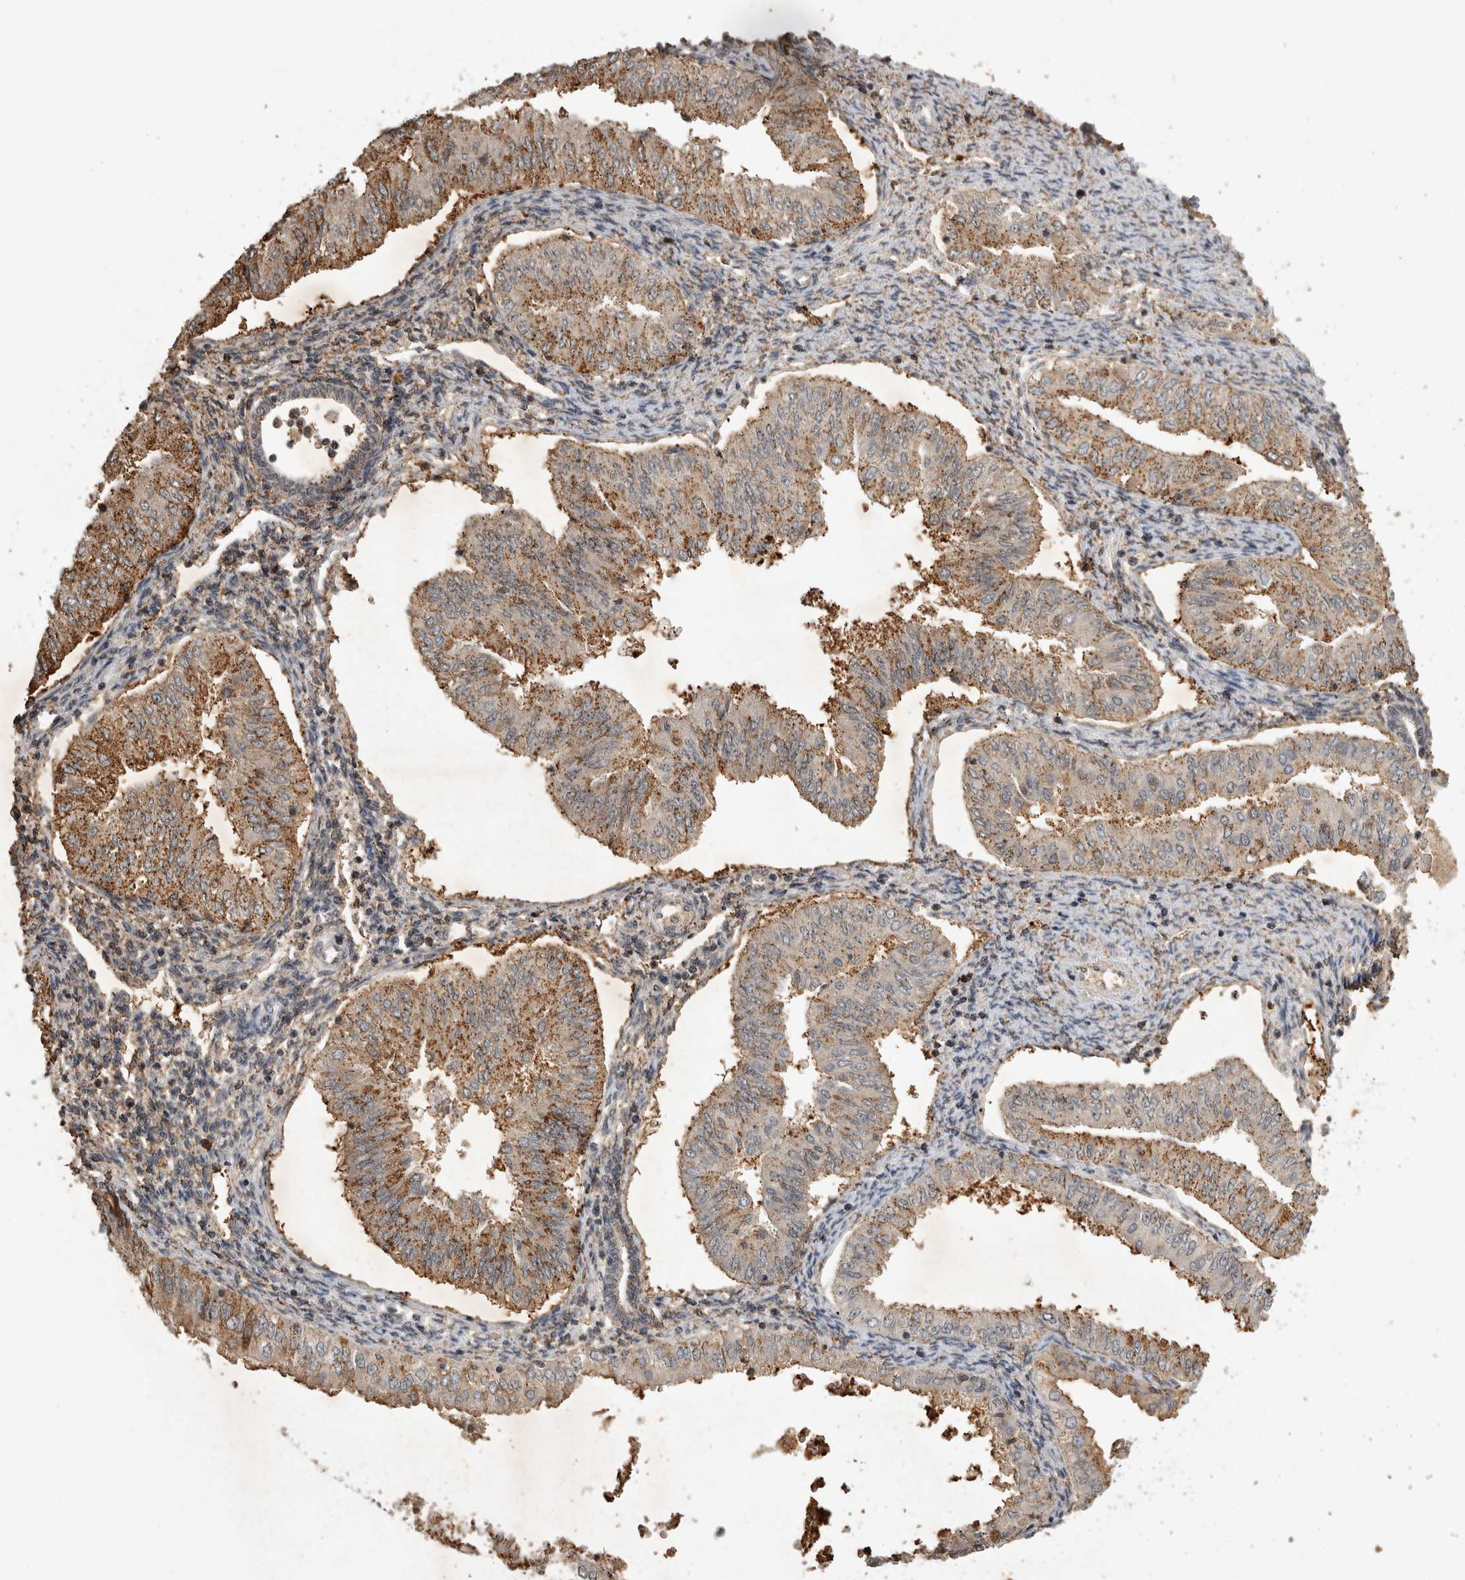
{"staining": {"intensity": "moderate", "quantity": ">75%", "location": "cytoplasmic/membranous"}, "tissue": "endometrial cancer", "cell_type": "Tumor cells", "image_type": "cancer", "snomed": [{"axis": "morphology", "description": "Normal tissue, NOS"}, {"axis": "morphology", "description": "Adenocarcinoma, NOS"}, {"axis": "topography", "description": "Endometrium"}], "caption": "Brown immunohistochemical staining in endometrial cancer exhibits moderate cytoplasmic/membranous staining in about >75% of tumor cells.", "gene": "HRK", "patient": {"sex": "female", "age": 53}}